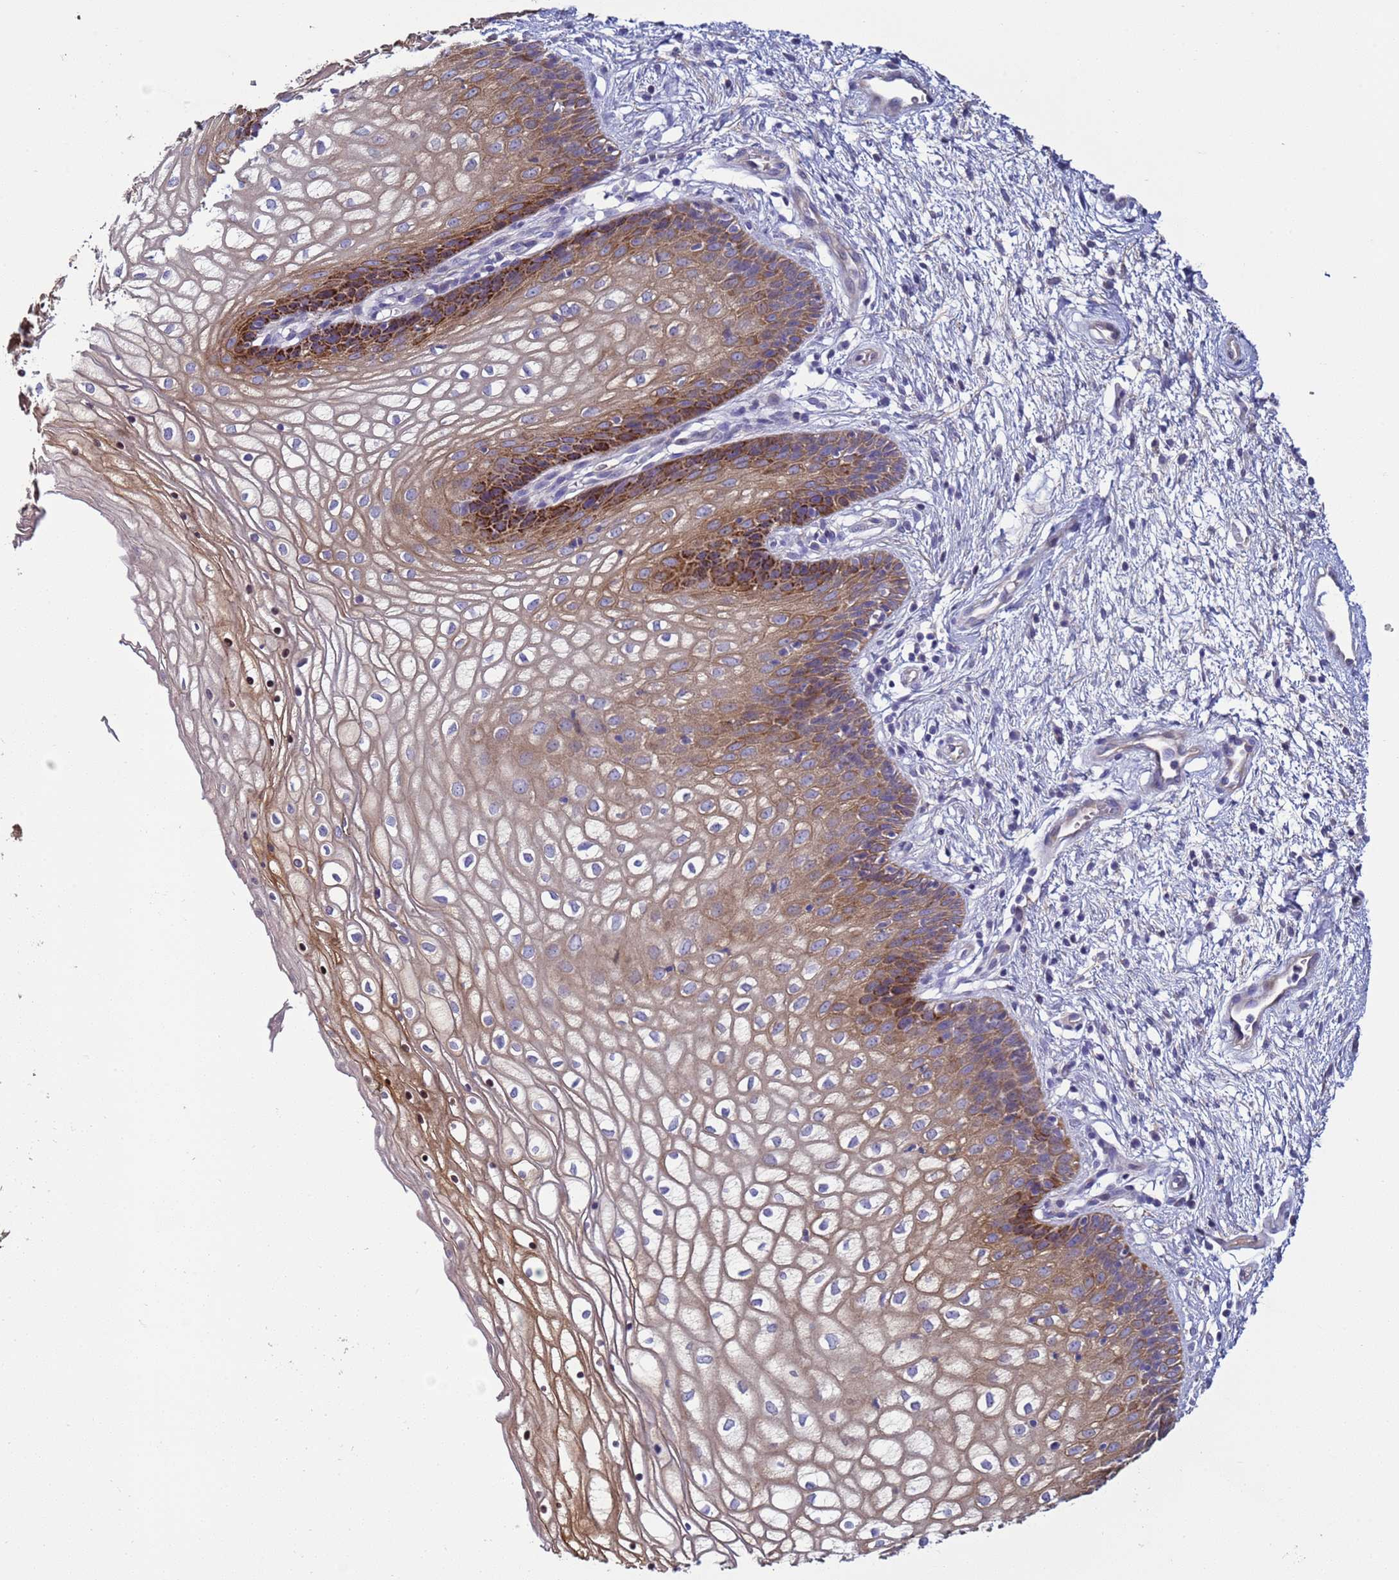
{"staining": {"intensity": "moderate", "quantity": "25%-75%", "location": "cytoplasmic/membranous"}, "tissue": "vagina", "cell_type": "Squamous epithelial cells", "image_type": "normal", "snomed": [{"axis": "morphology", "description": "Normal tissue, NOS"}, {"axis": "topography", "description": "Vagina"}], "caption": "A brown stain highlights moderate cytoplasmic/membranous positivity of a protein in squamous epithelial cells of unremarkable vagina. (DAB (3,3'-diaminobenzidine) = brown stain, brightfield microscopy at high magnification).", "gene": "TRIM51G", "patient": {"sex": "female", "age": 34}}